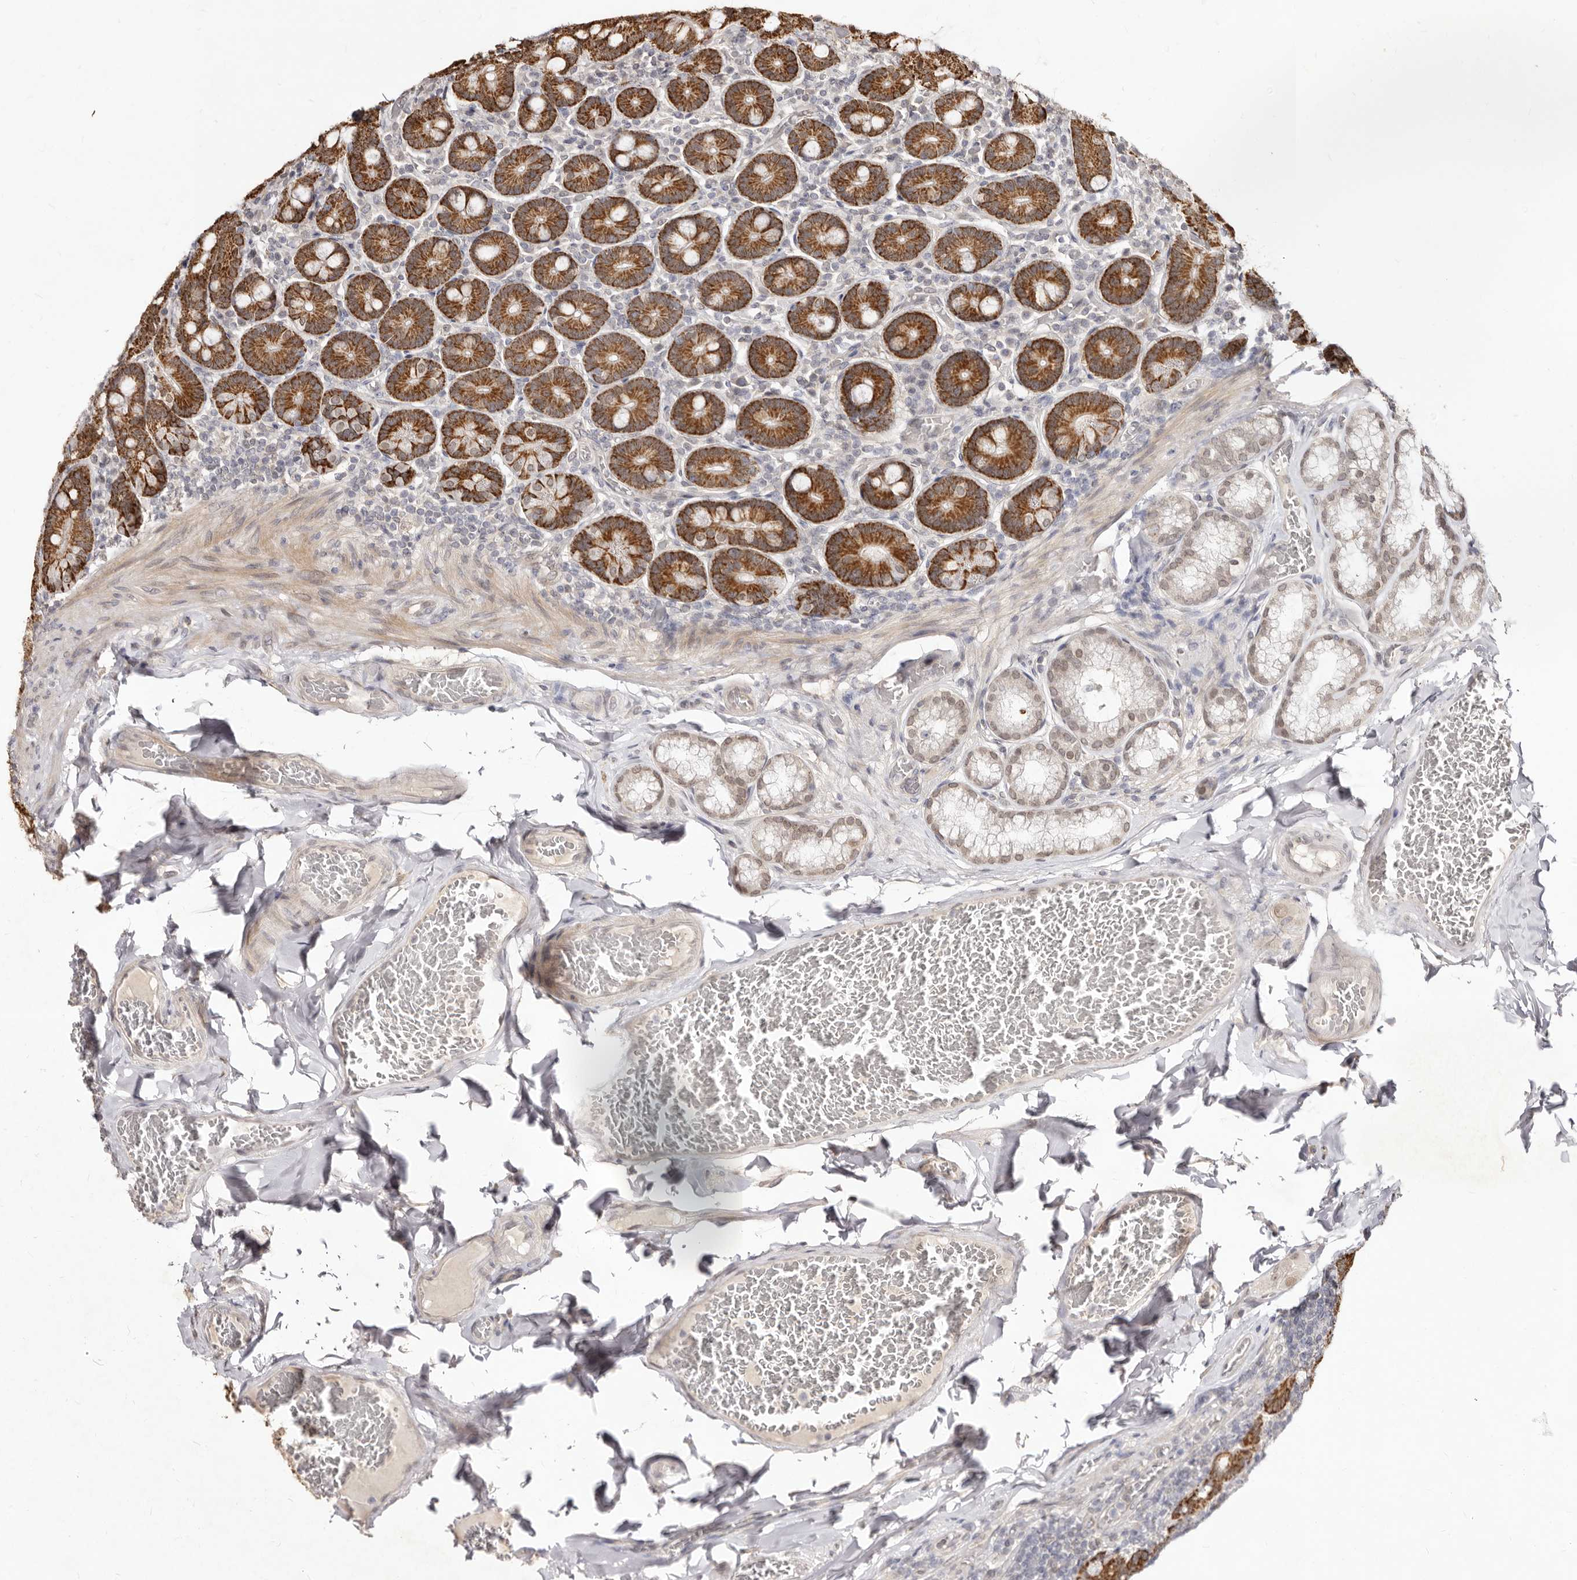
{"staining": {"intensity": "strong", "quantity": ">75%", "location": "cytoplasmic/membranous"}, "tissue": "duodenum", "cell_type": "Glandular cells", "image_type": "normal", "snomed": [{"axis": "morphology", "description": "Normal tissue, NOS"}, {"axis": "topography", "description": "Duodenum"}], "caption": "Glandular cells exhibit strong cytoplasmic/membranous positivity in approximately >75% of cells in unremarkable duodenum. The protein of interest is stained brown, and the nuclei are stained in blue (DAB (3,3'-diaminobenzidine) IHC with brightfield microscopy, high magnification).", "gene": "LCORL", "patient": {"sex": "female", "age": 62}}